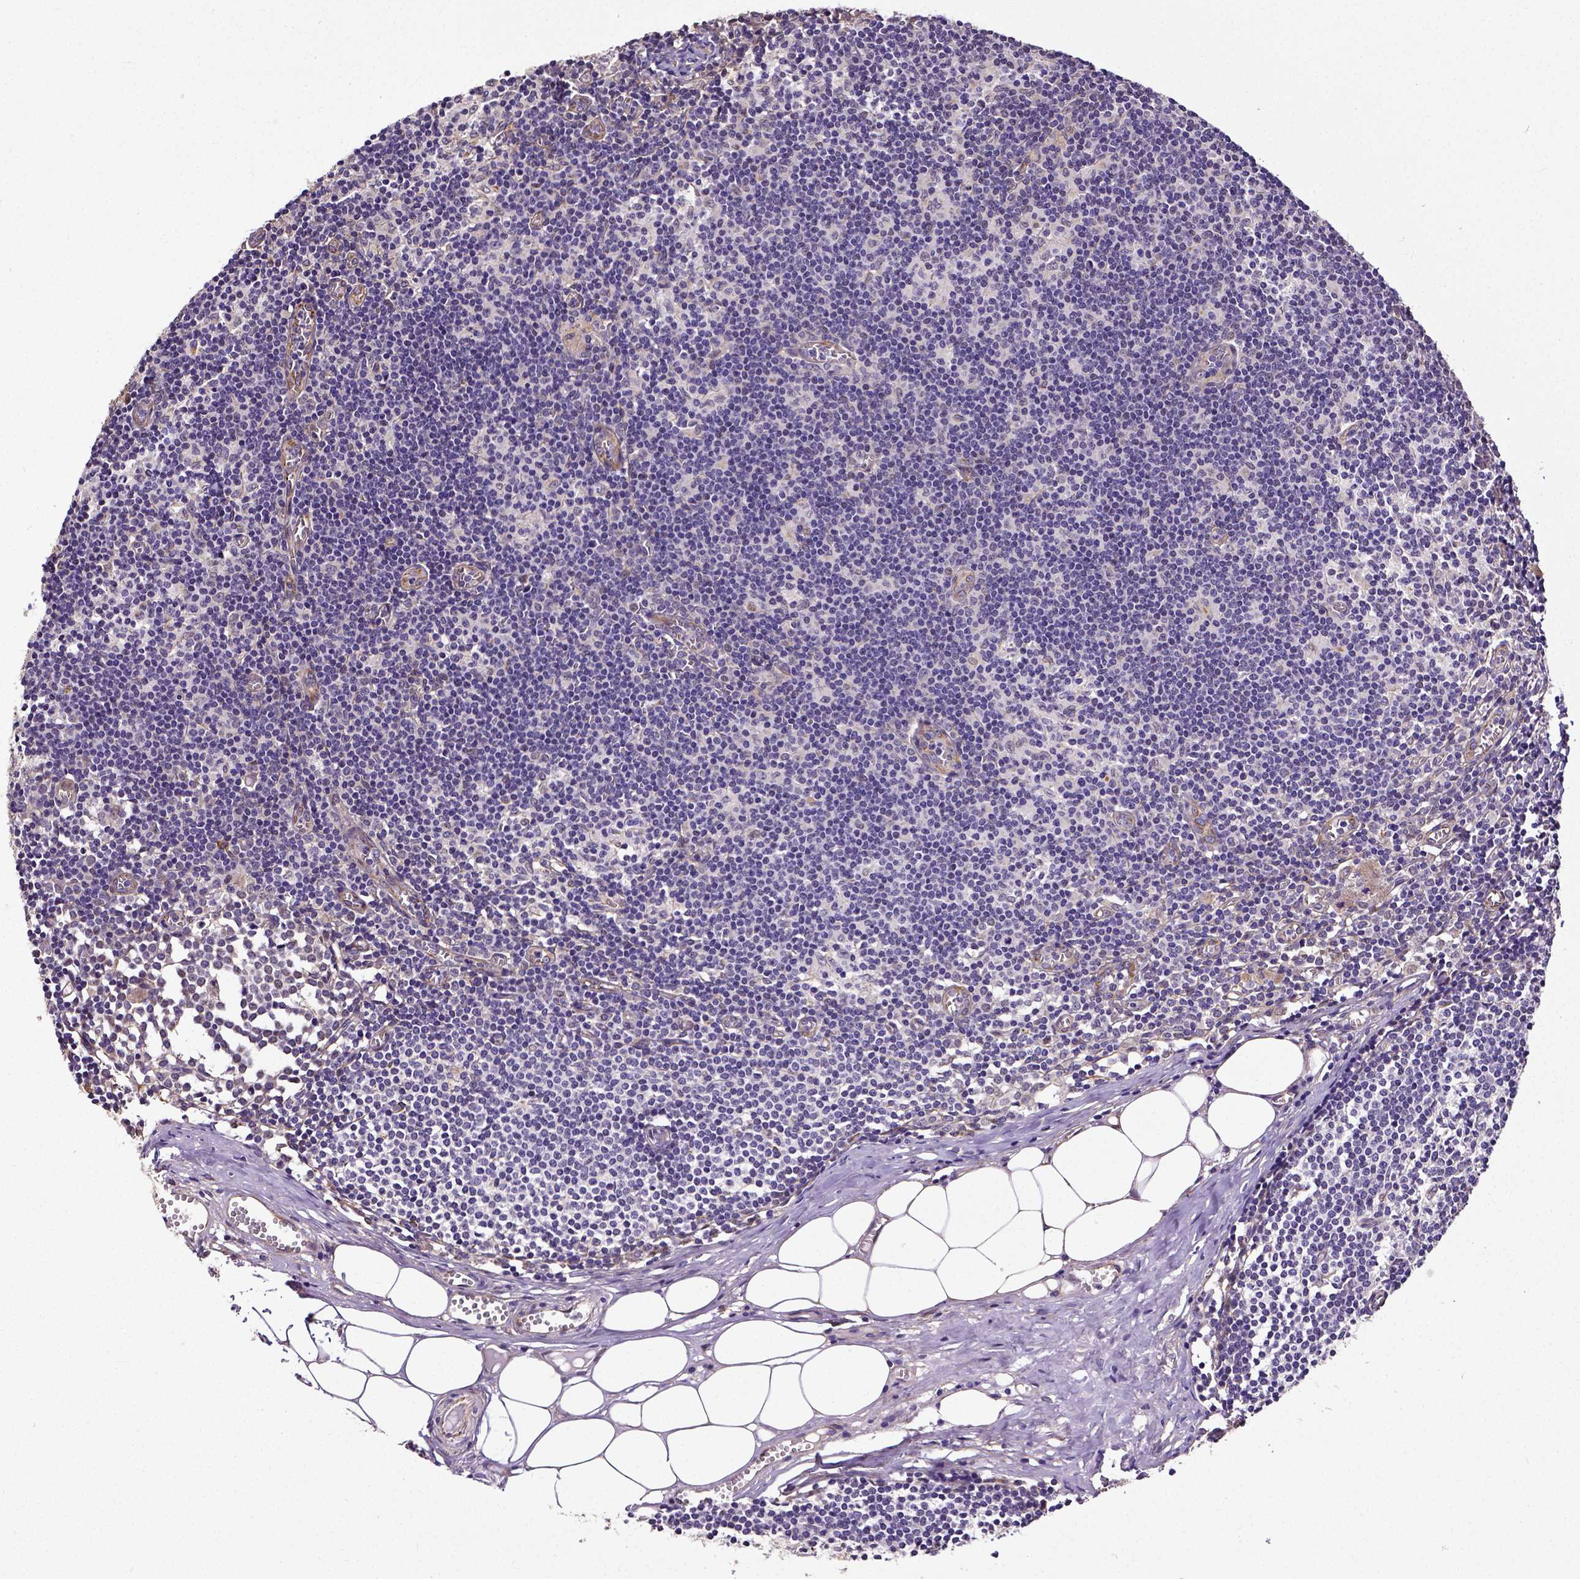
{"staining": {"intensity": "negative", "quantity": "none", "location": "none"}, "tissue": "lymph node", "cell_type": "Germinal center cells", "image_type": "normal", "snomed": [{"axis": "morphology", "description": "Normal tissue, NOS"}, {"axis": "topography", "description": "Lymph node"}], "caption": "A photomicrograph of human lymph node is negative for staining in germinal center cells. The staining is performed using DAB brown chromogen with nuclei counter-stained in using hematoxylin.", "gene": "DICER1", "patient": {"sex": "female", "age": 52}}